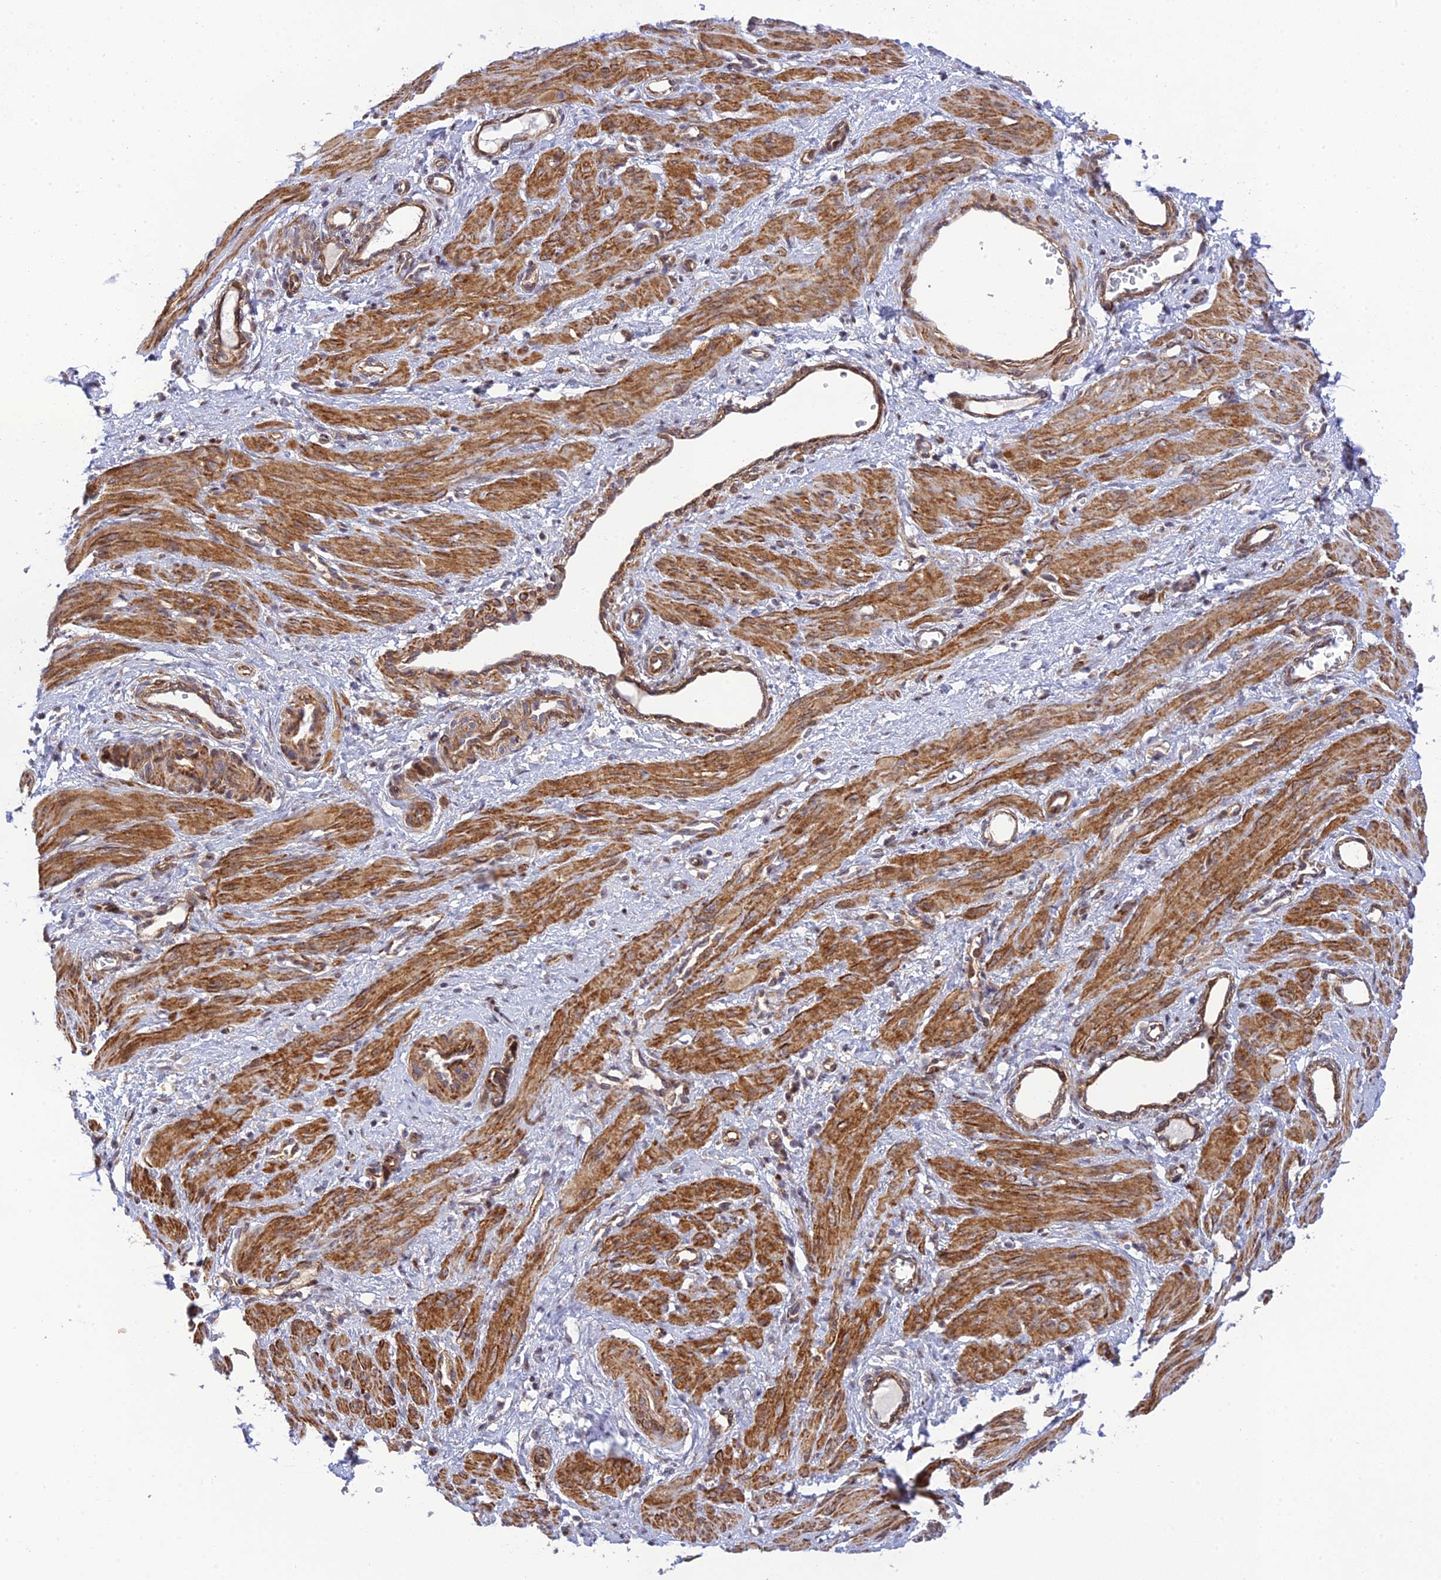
{"staining": {"intensity": "moderate", "quantity": ">75%", "location": "cytoplasmic/membranous"}, "tissue": "smooth muscle", "cell_type": "Smooth muscle cells", "image_type": "normal", "snomed": [{"axis": "morphology", "description": "Normal tissue, NOS"}, {"axis": "topography", "description": "Endometrium"}], "caption": "The histopathology image demonstrates immunohistochemical staining of normal smooth muscle. There is moderate cytoplasmic/membranous expression is identified in about >75% of smooth muscle cells.", "gene": "ZNF584", "patient": {"sex": "female", "age": 33}}